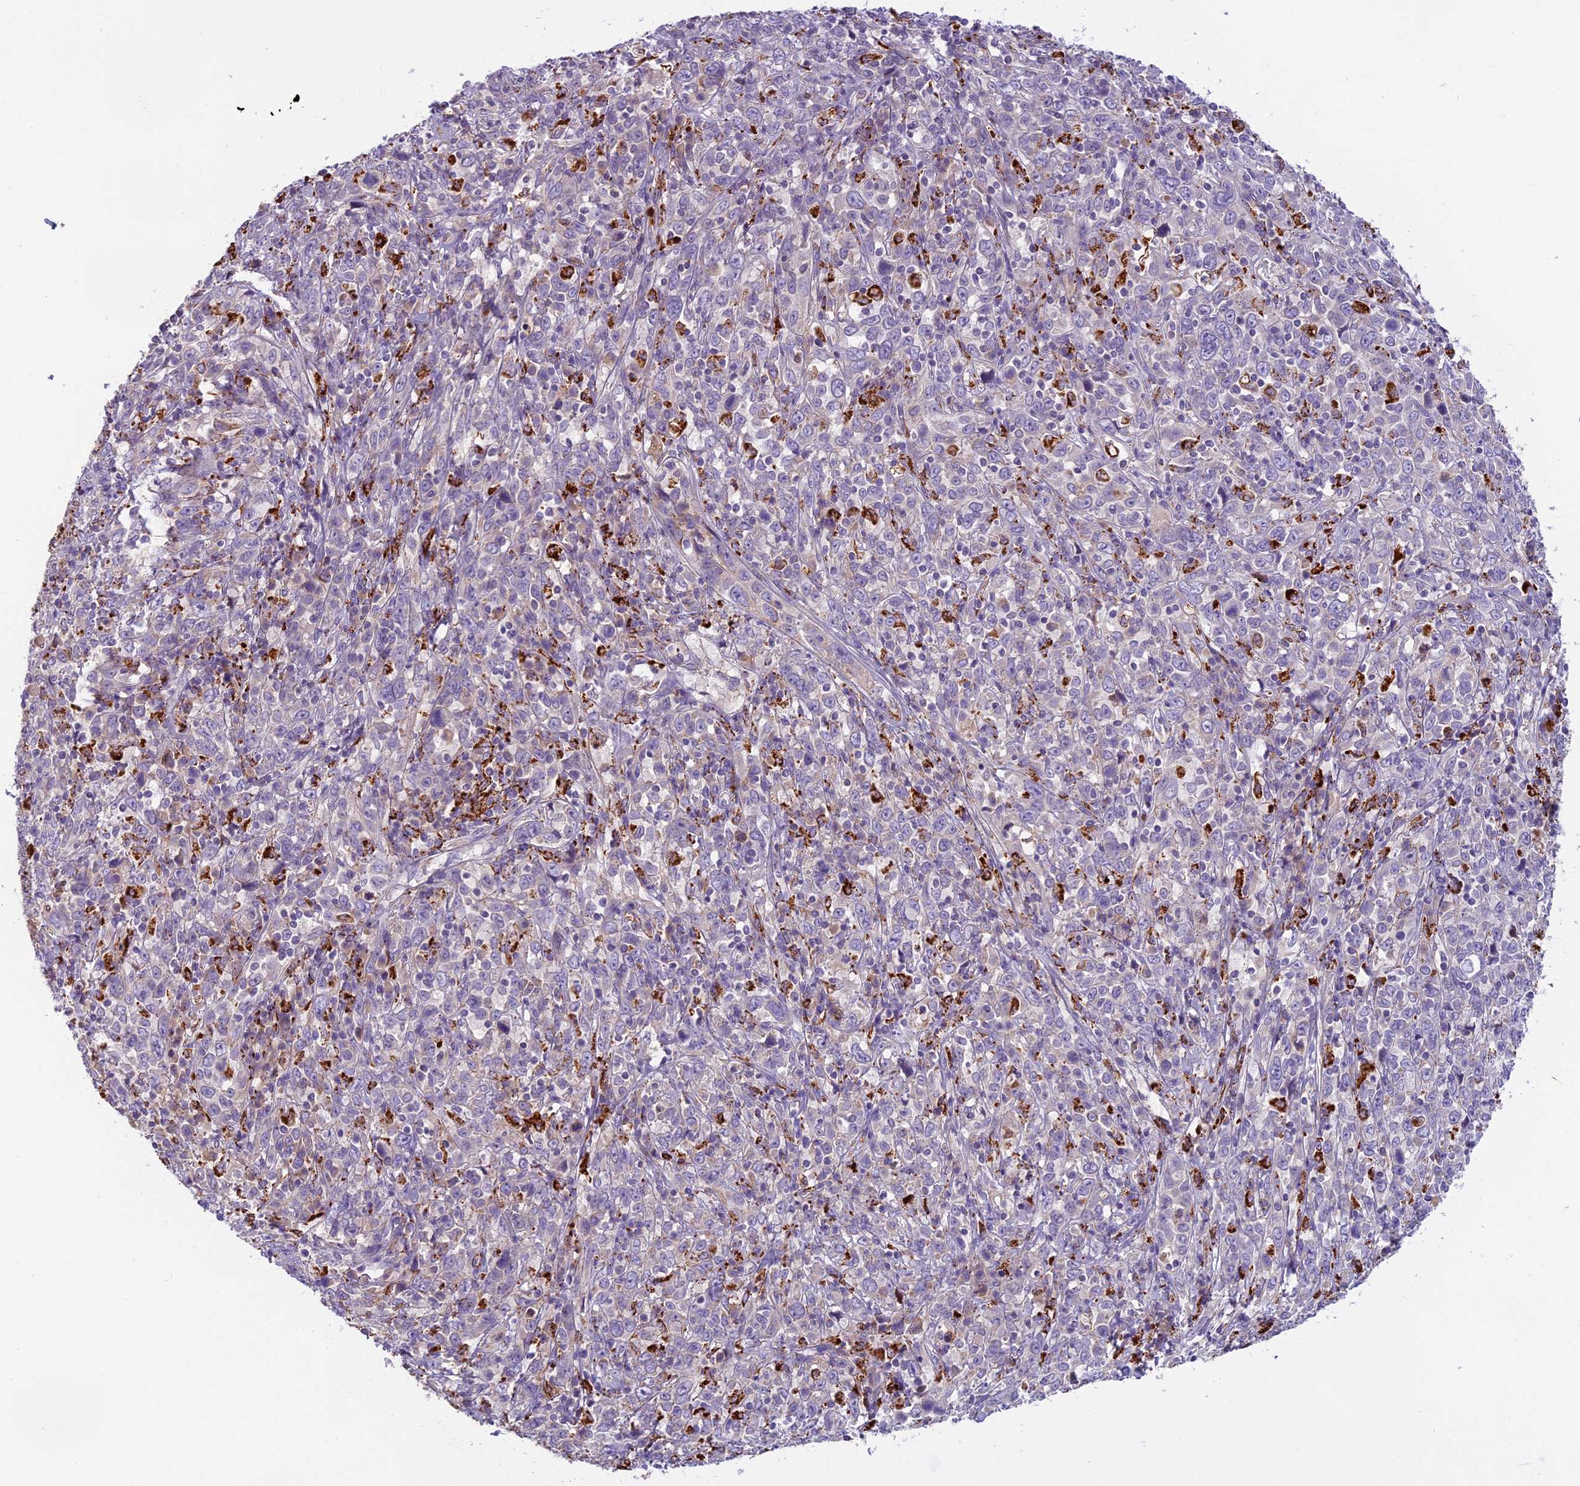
{"staining": {"intensity": "negative", "quantity": "none", "location": "none"}, "tissue": "cervical cancer", "cell_type": "Tumor cells", "image_type": "cancer", "snomed": [{"axis": "morphology", "description": "Squamous cell carcinoma, NOS"}, {"axis": "topography", "description": "Cervix"}], "caption": "Immunohistochemistry (IHC) photomicrograph of human cervical cancer stained for a protein (brown), which displays no staining in tumor cells.", "gene": "SEMA7A", "patient": {"sex": "female", "age": 46}}